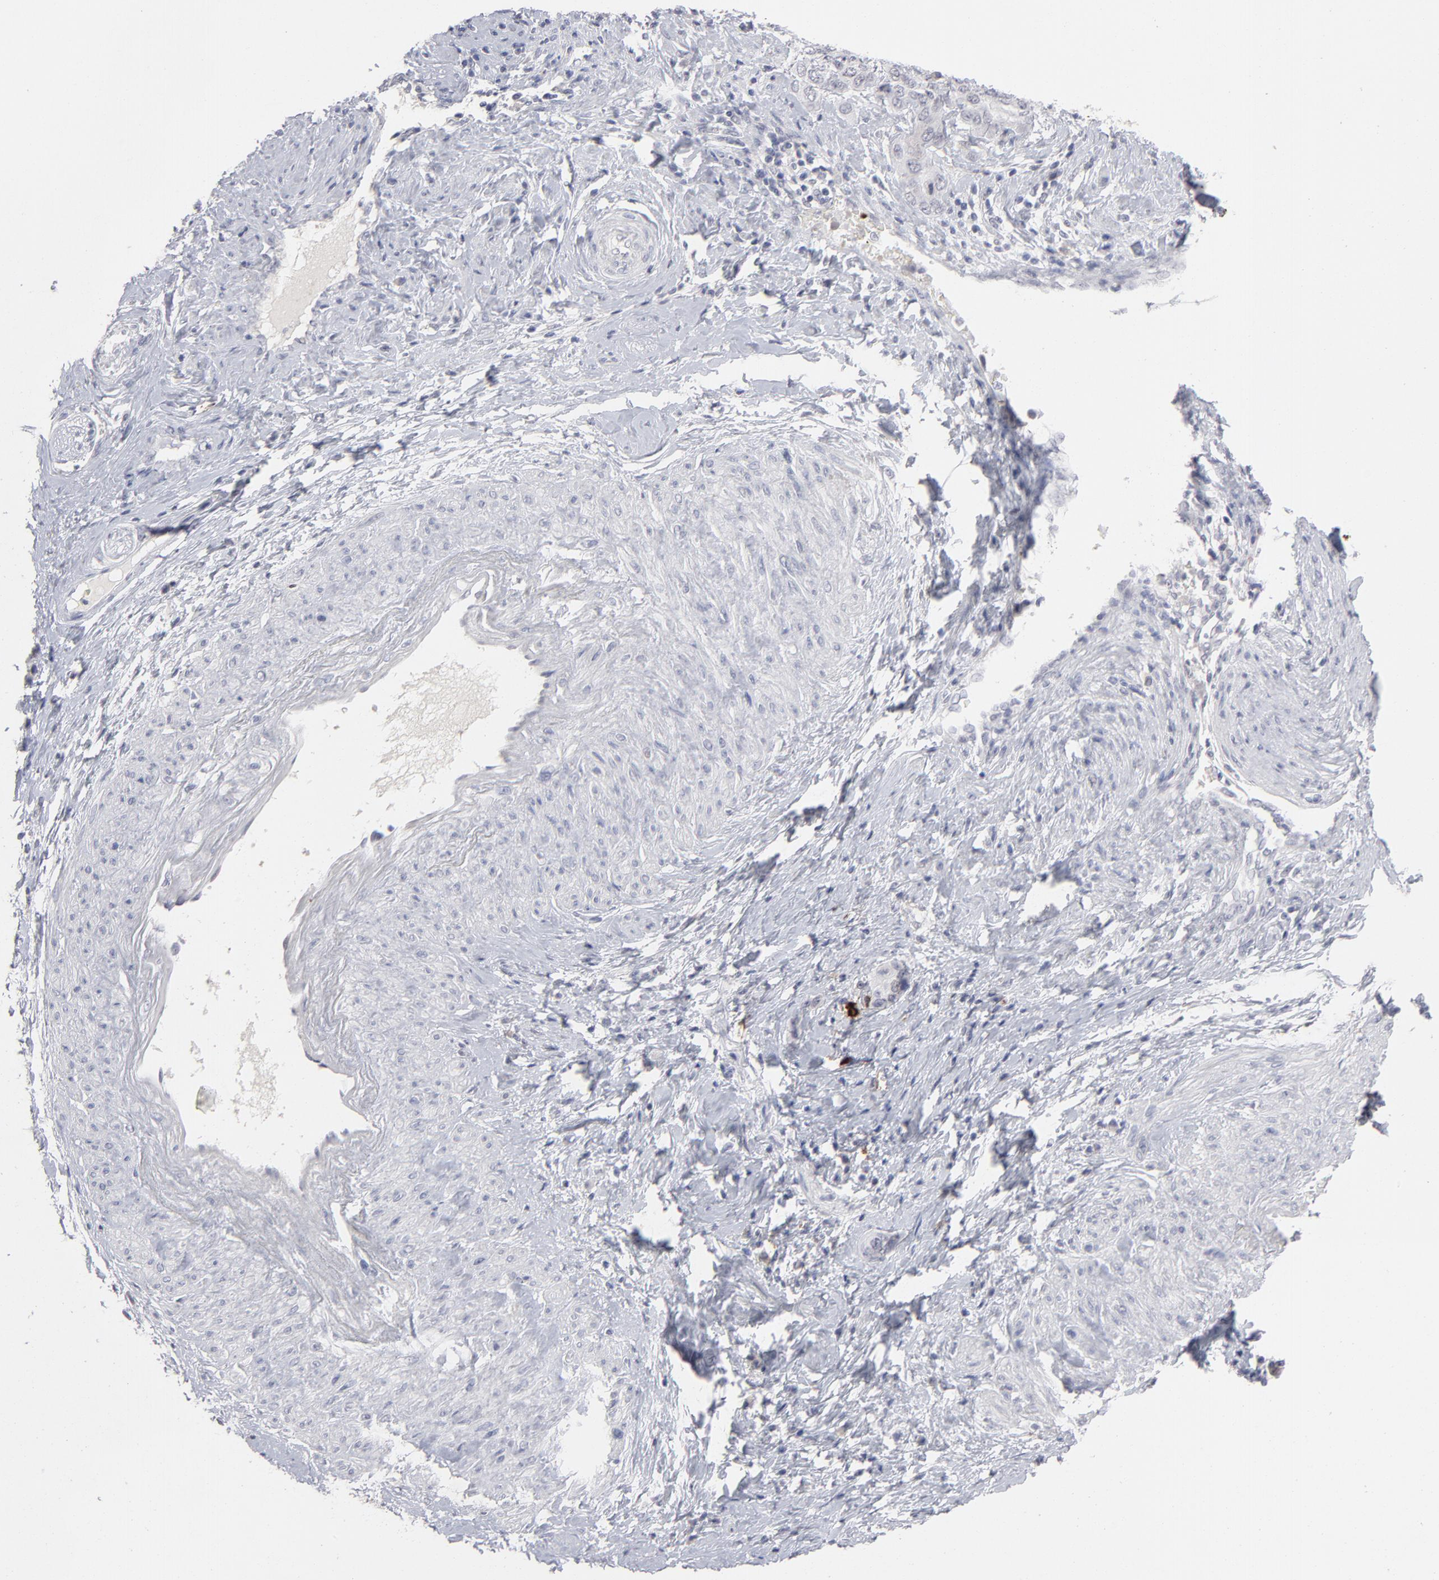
{"staining": {"intensity": "negative", "quantity": "none", "location": "none"}, "tissue": "cervical cancer", "cell_type": "Tumor cells", "image_type": "cancer", "snomed": [{"axis": "morphology", "description": "Squamous cell carcinoma, NOS"}, {"axis": "topography", "description": "Cervix"}], "caption": "DAB immunohistochemical staining of cervical squamous cell carcinoma reveals no significant positivity in tumor cells. The staining is performed using DAB brown chromogen with nuclei counter-stained in using hematoxylin.", "gene": "CCR2", "patient": {"sex": "female", "age": 54}}